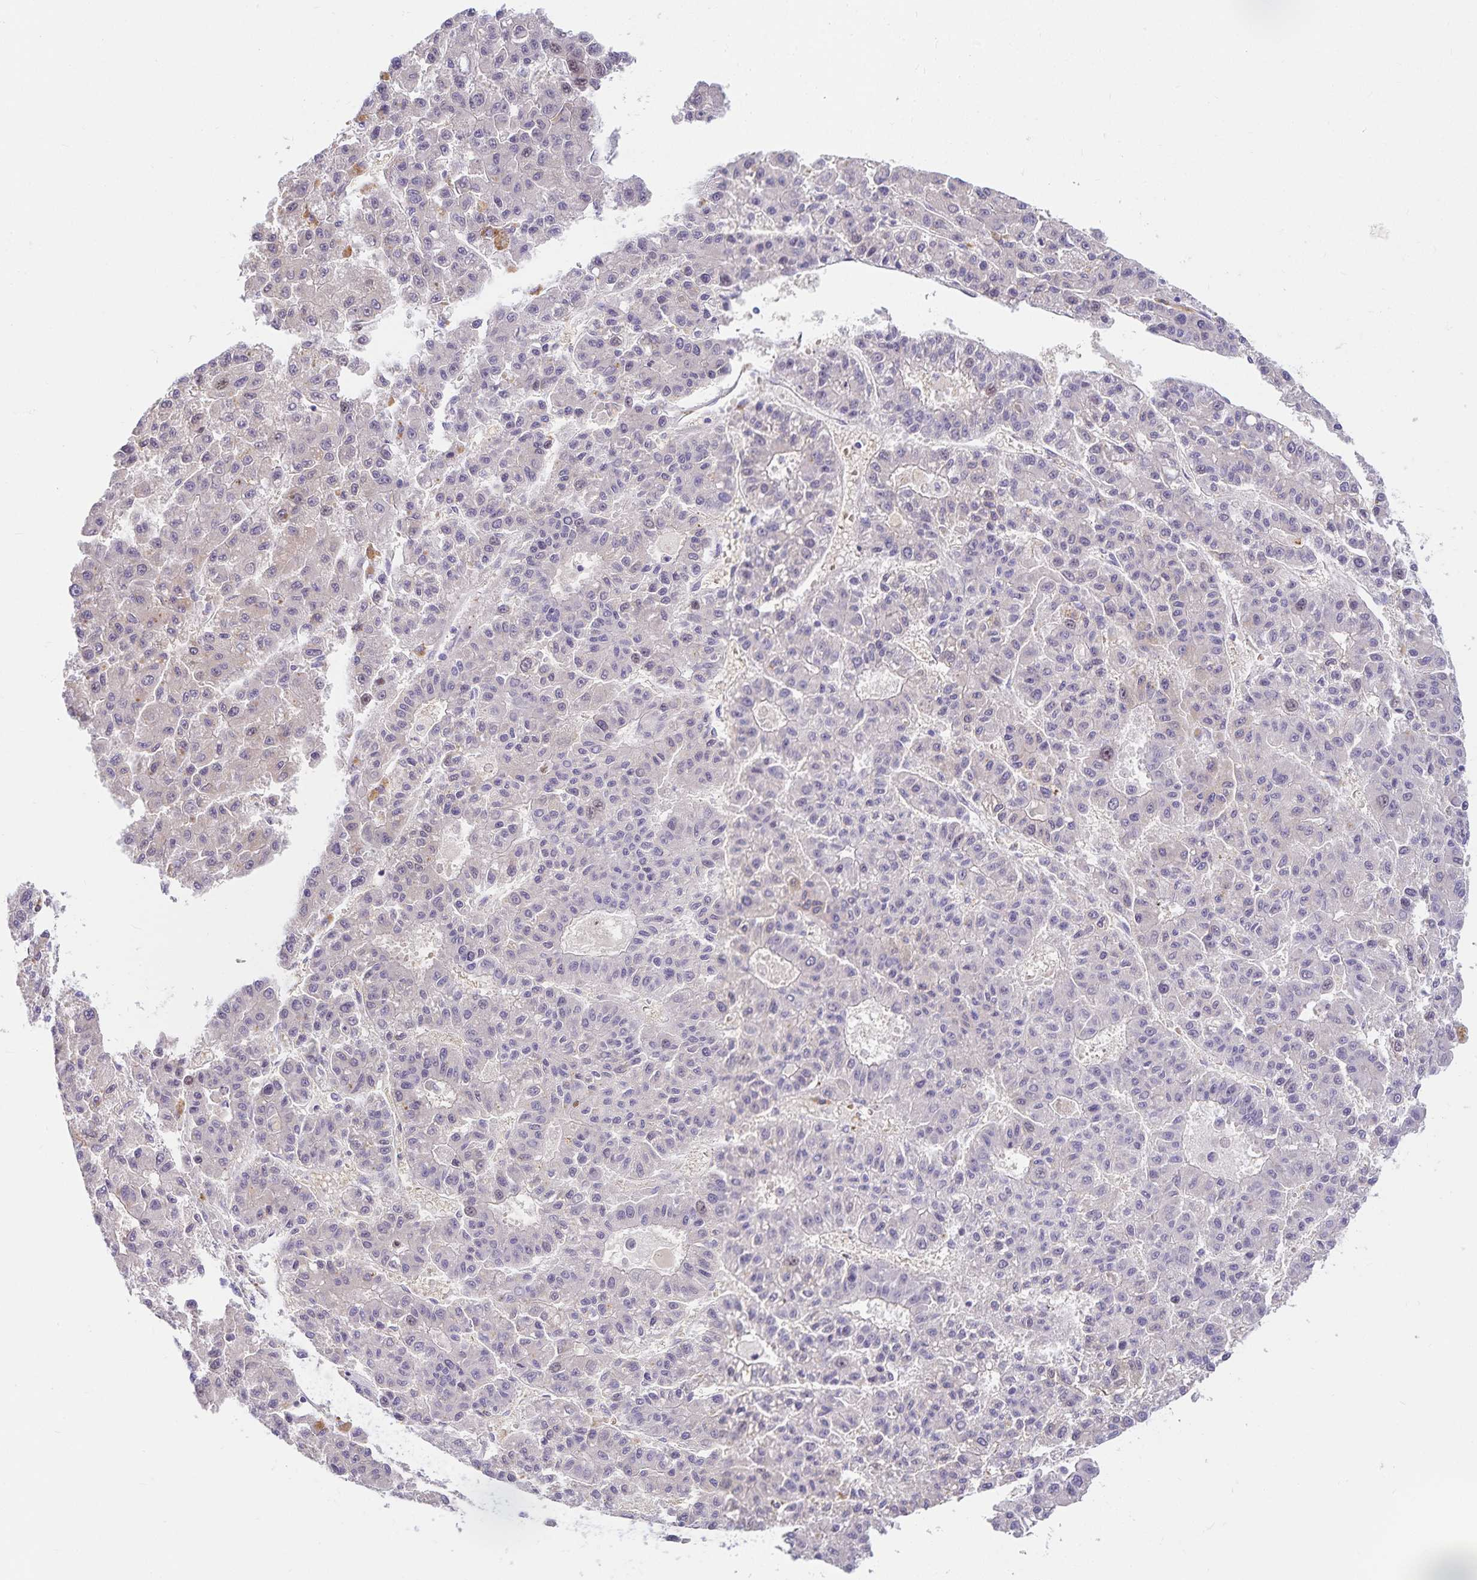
{"staining": {"intensity": "negative", "quantity": "none", "location": "none"}, "tissue": "liver cancer", "cell_type": "Tumor cells", "image_type": "cancer", "snomed": [{"axis": "morphology", "description": "Carcinoma, Hepatocellular, NOS"}, {"axis": "topography", "description": "Liver"}], "caption": "A high-resolution photomicrograph shows immunohistochemistry staining of liver cancer, which reveals no significant staining in tumor cells.", "gene": "KBTBD13", "patient": {"sex": "male", "age": 70}}